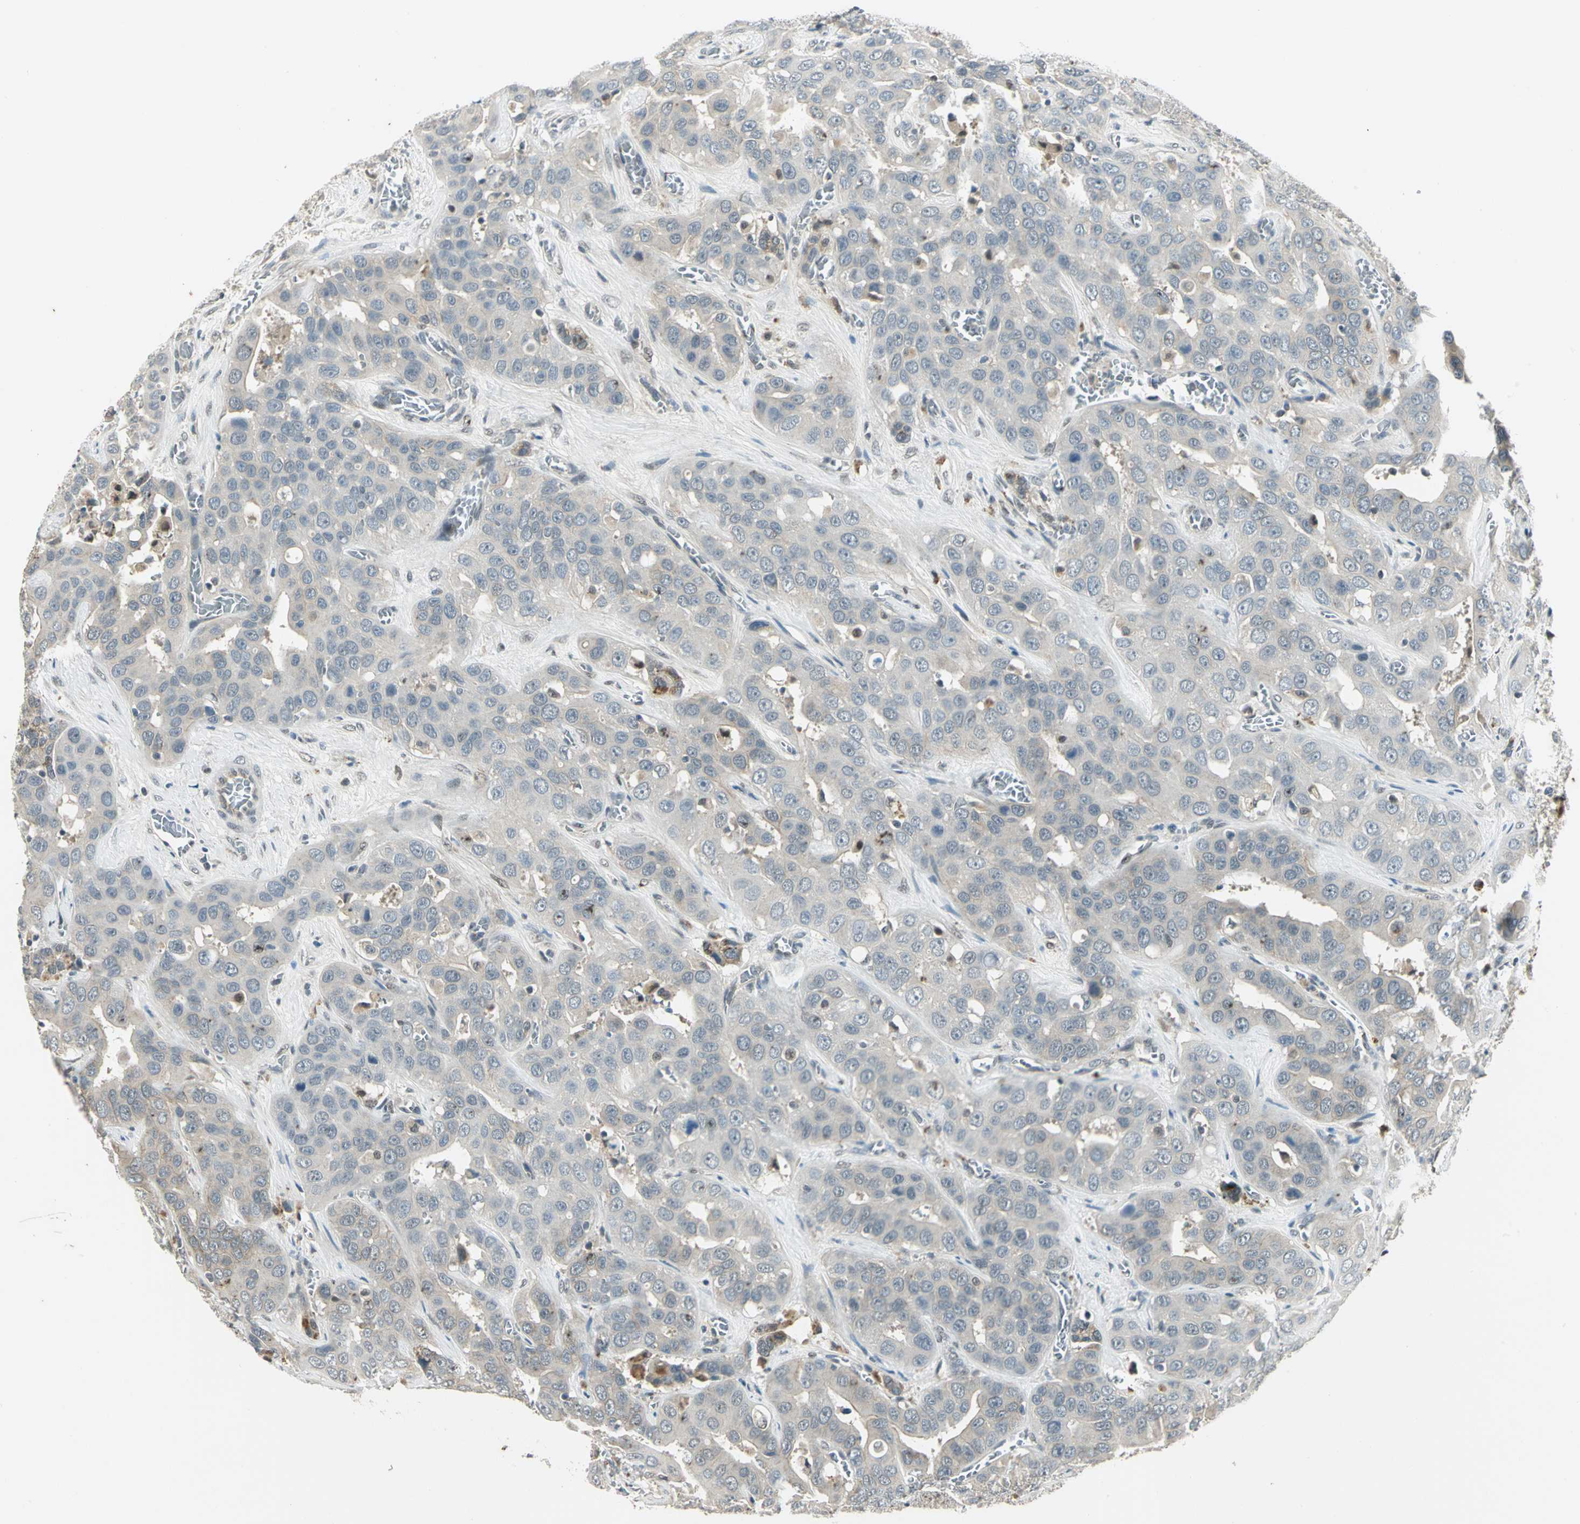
{"staining": {"intensity": "weak", "quantity": "<25%", "location": "cytoplasmic/membranous"}, "tissue": "liver cancer", "cell_type": "Tumor cells", "image_type": "cancer", "snomed": [{"axis": "morphology", "description": "Cholangiocarcinoma"}, {"axis": "topography", "description": "Liver"}], "caption": "IHC histopathology image of human liver cancer stained for a protein (brown), which exhibits no positivity in tumor cells.", "gene": "RAD17", "patient": {"sex": "female", "age": 52}}